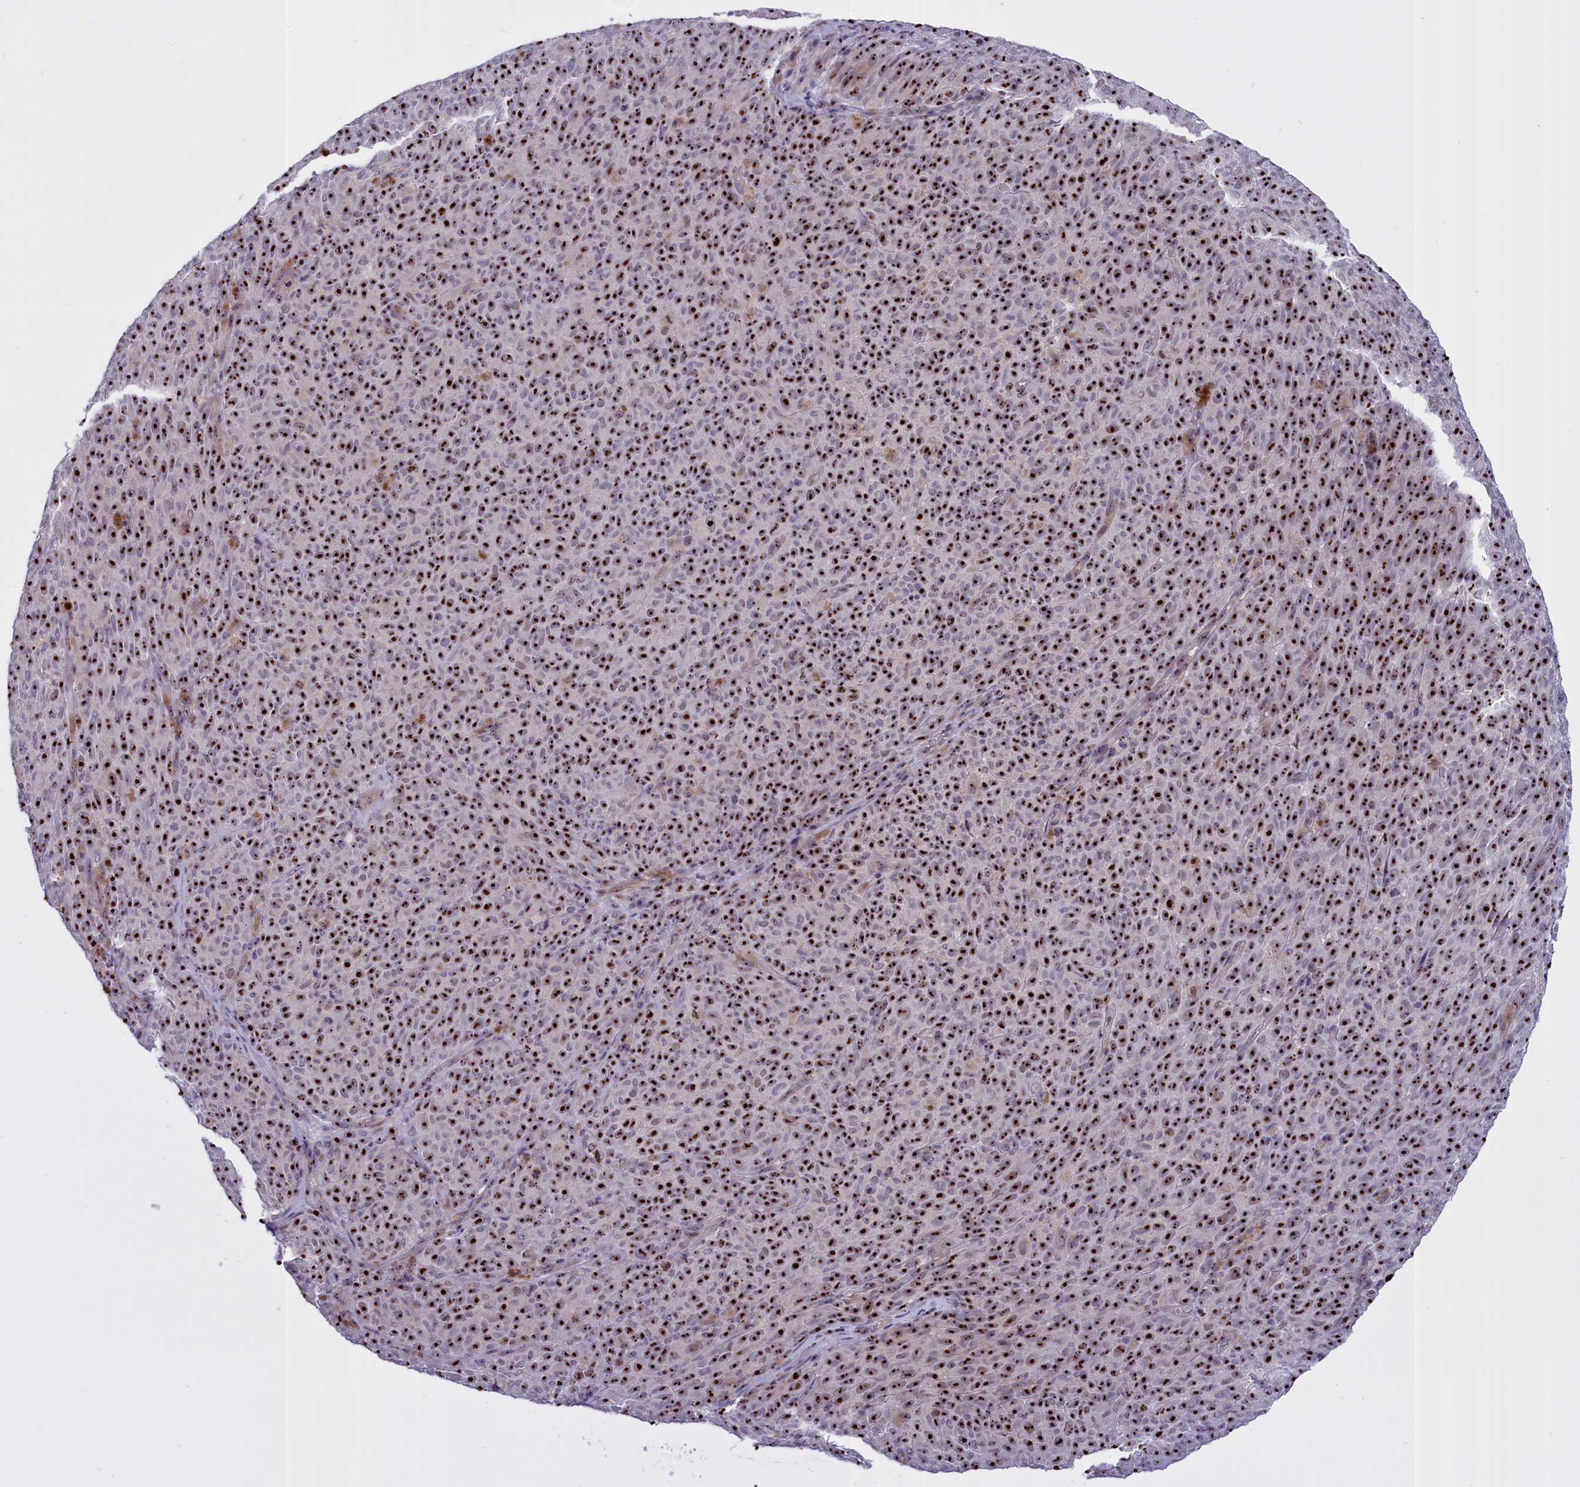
{"staining": {"intensity": "strong", "quantity": ">75%", "location": "nuclear"}, "tissue": "melanoma", "cell_type": "Tumor cells", "image_type": "cancer", "snomed": [{"axis": "morphology", "description": "Malignant melanoma, NOS"}, {"axis": "topography", "description": "Skin"}], "caption": "This micrograph displays melanoma stained with immunohistochemistry to label a protein in brown. The nuclear of tumor cells show strong positivity for the protein. Nuclei are counter-stained blue.", "gene": "TBL3", "patient": {"sex": "female", "age": 82}}